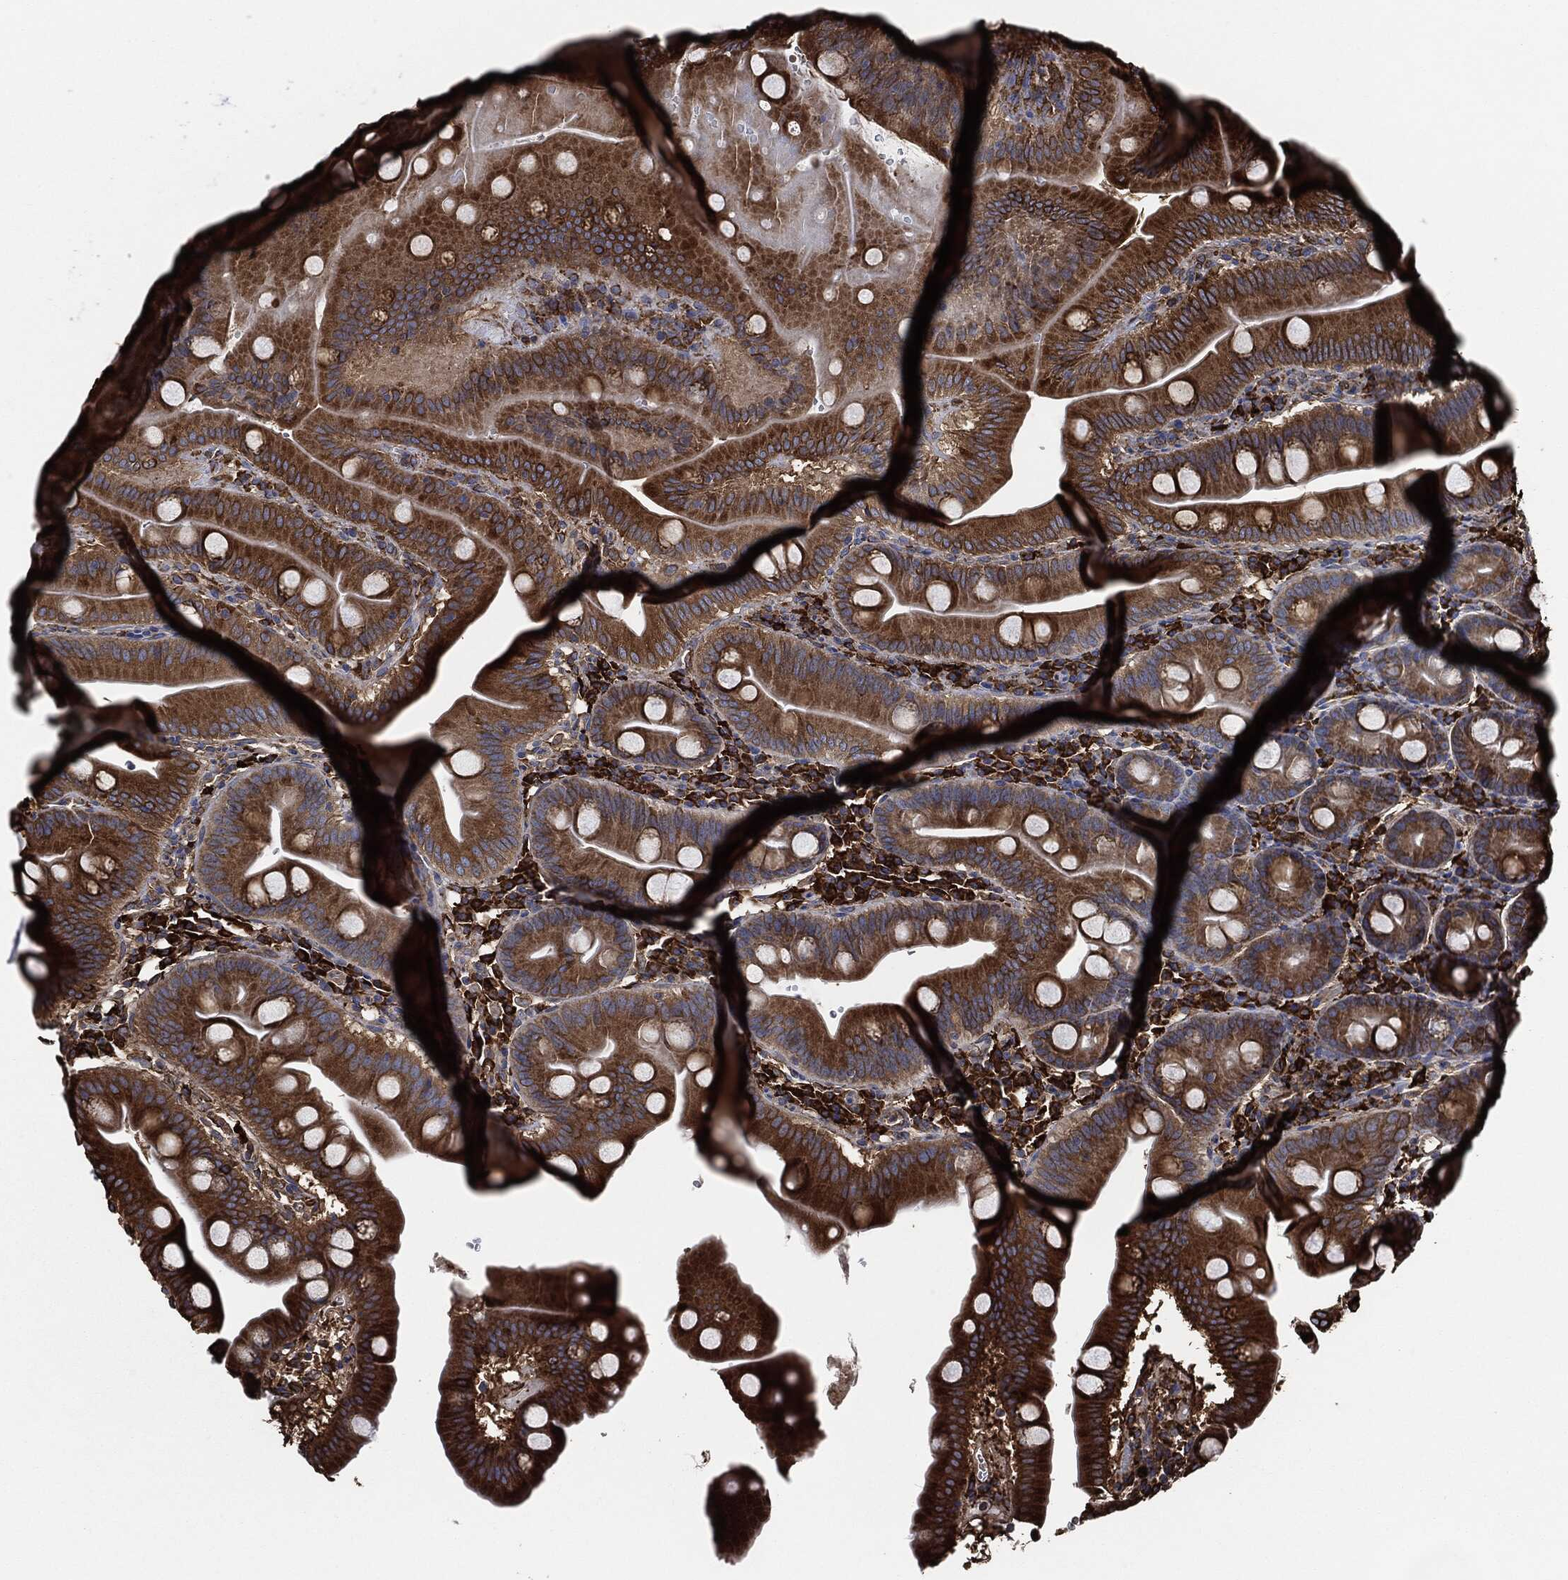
{"staining": {"intensity": "strong", "quantity": ">75%", "location": "cytoplasmic/membranous"}, "tissue": "duodenum", "cell_type": "Glandular cells", "image_type": "normal", "snomed": [{"axis": "morphology", "description": "Normal tissue, NOS"}, {"axis": "topography", "description": "Duodenum"}], "caption": "Human duodenum stained for a protein (brown) demonstrates strong cytoplasmic/membranous positive staining in approximately >75% of glandular cells.", "gene": "AMFR", "patient": {"sex": "male", "age": 59}}